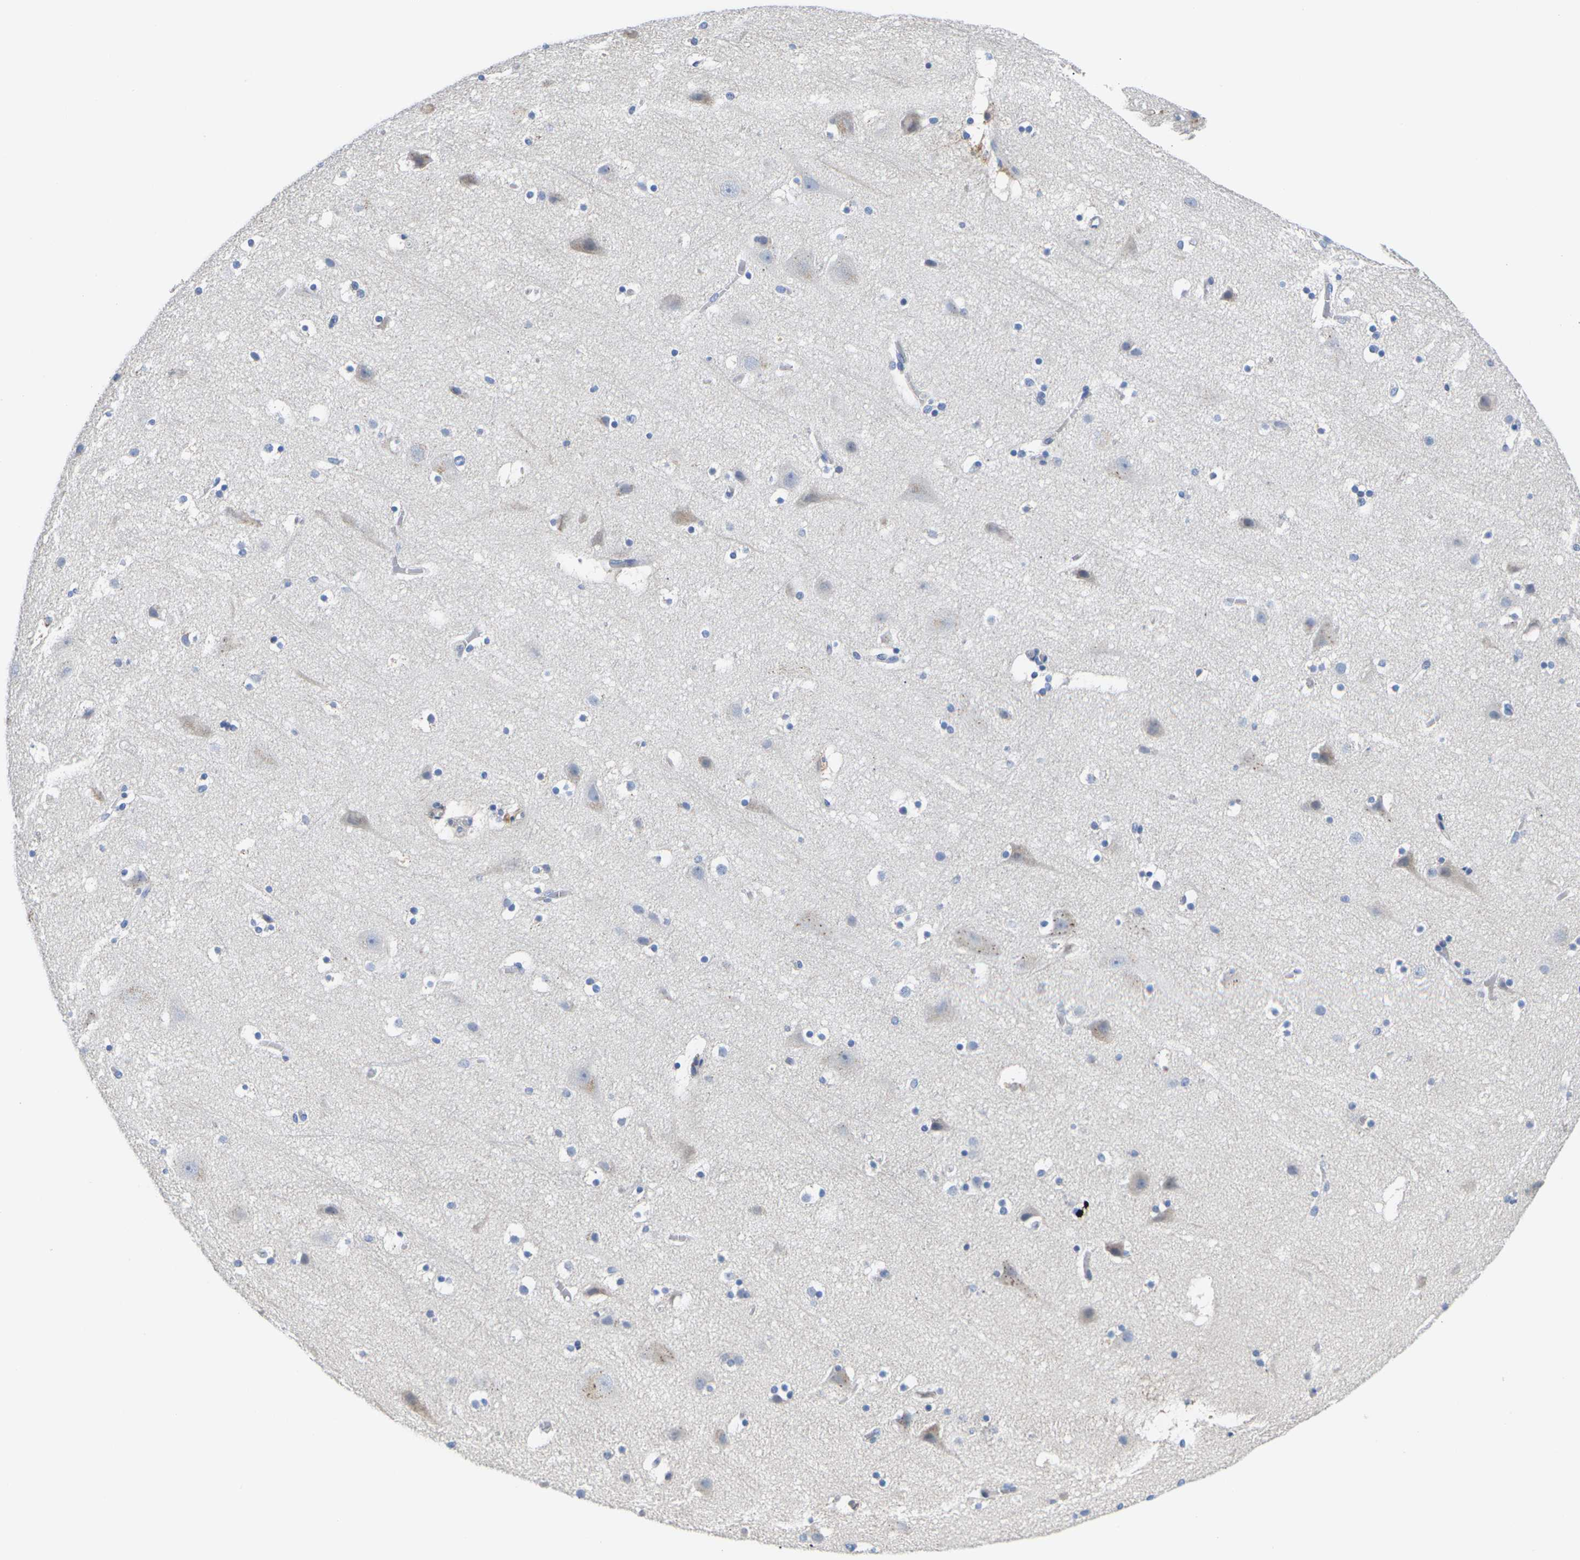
{"staining": {"intensity": "negative", "quantity": "none", "location": "none"}, "tissue": "cerebral cortex", "cell_type": "Endothelial cells", "image_type": "normal", "snomed": [{"axis": "morphology", "description": "Normal tissue, NOS"}, {"axis": "topography", "description": "Cerebral cortex"}], "caption": "Immunohistochemistry image of benign cerebral cortex stained for a protein (brown), which shows no expression in endothelial cells.", "gene": "TMCO4", "patient": {"sex": "male", "age": 45}}